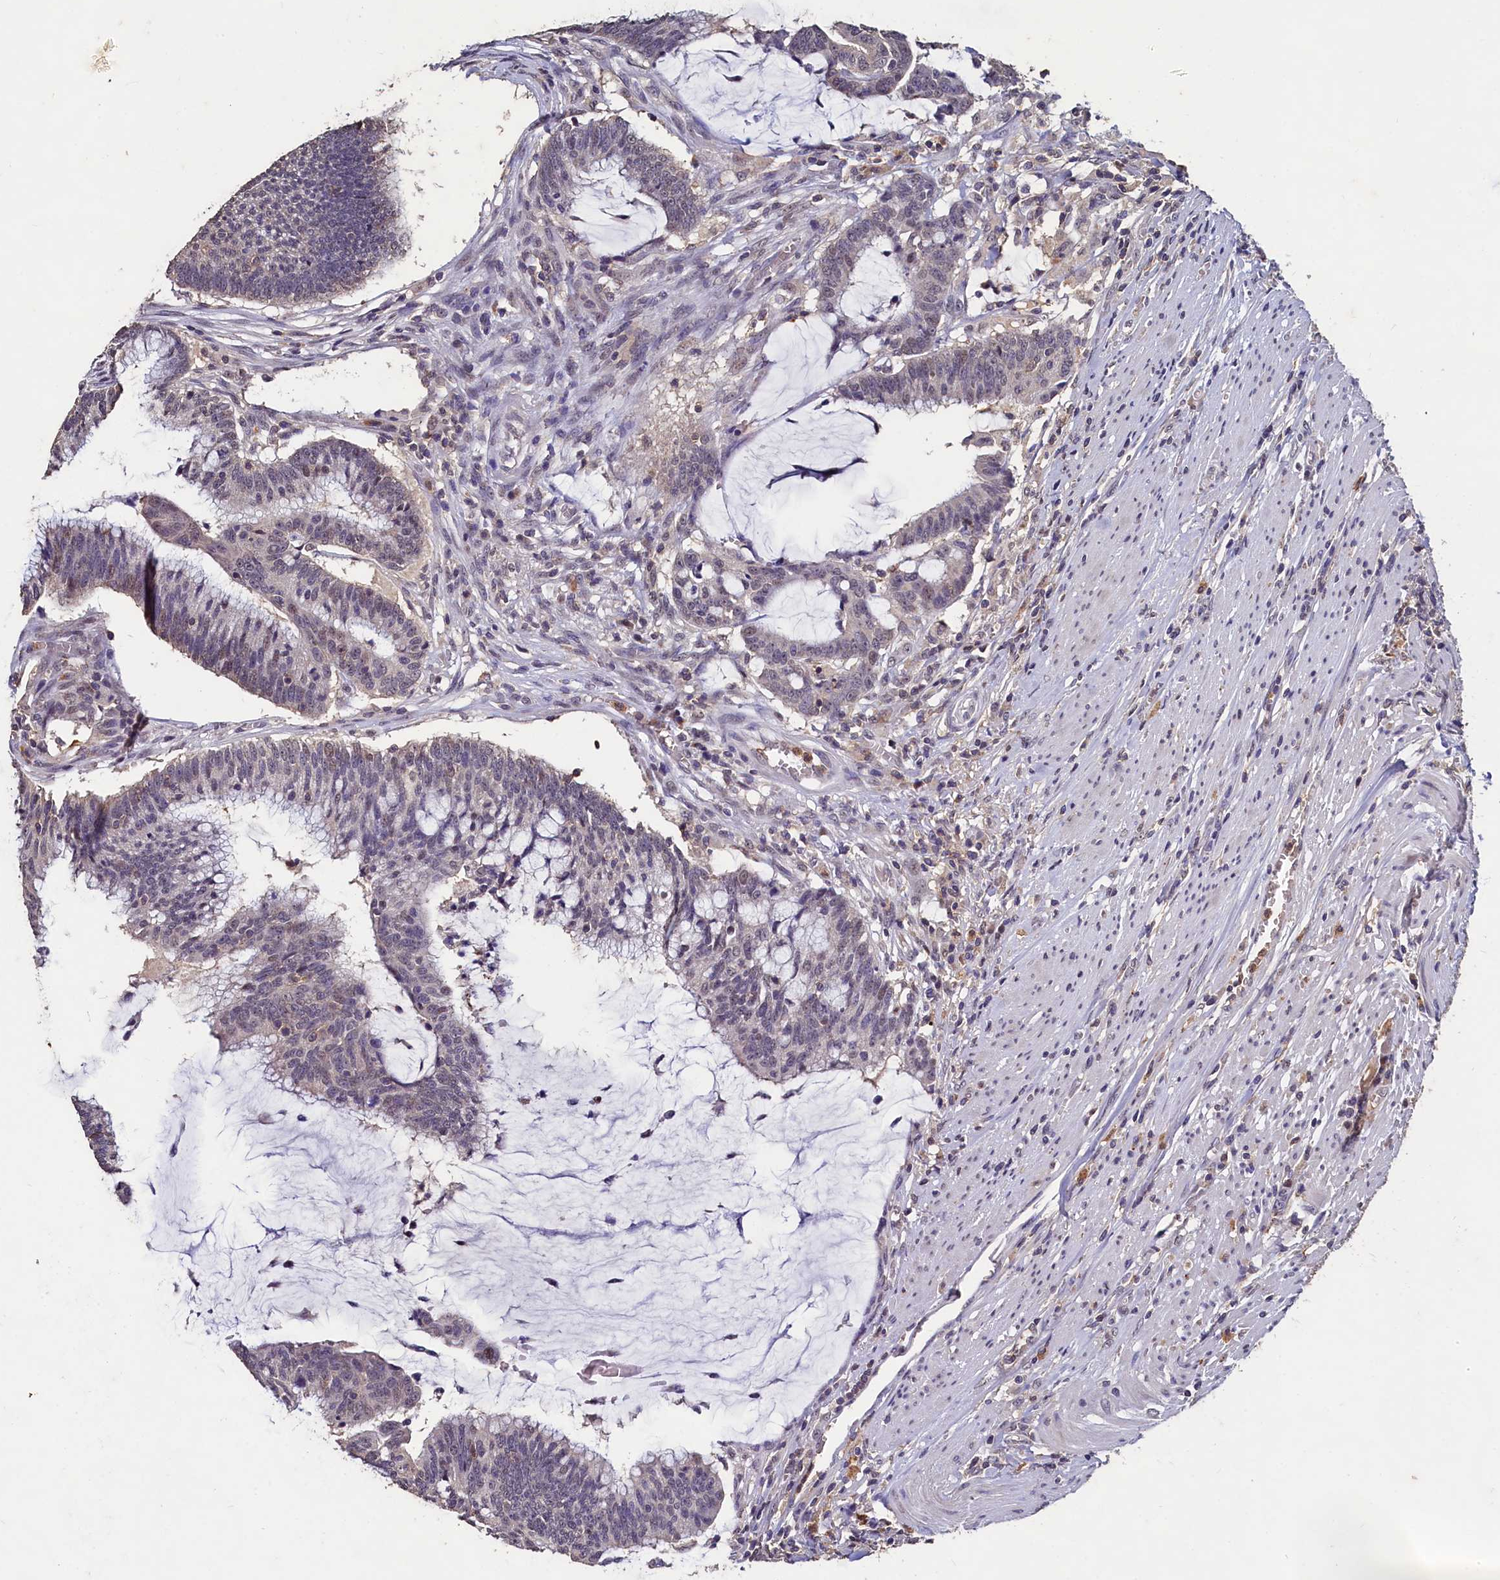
{"staining": {"intensity": "negative", "quantity": "none", "location": "none"}, "tissue": "colorectal cancer", "cell_type": "Tumor cells", "image_type": "cancer", "snomed": [{"axis": "morphology", "description": "Adenocarcinoma, NOS"}, {"axis": "topography", "description": "Rectum"}], "caption": "DAB (3,3'-diaminobenzidine) immunohistochemical staining of colorectal cancer exhibits no significant expression in tumor cells.", "gene": "CSTPP1", "patient": {"sex": "female", "age": 77}}